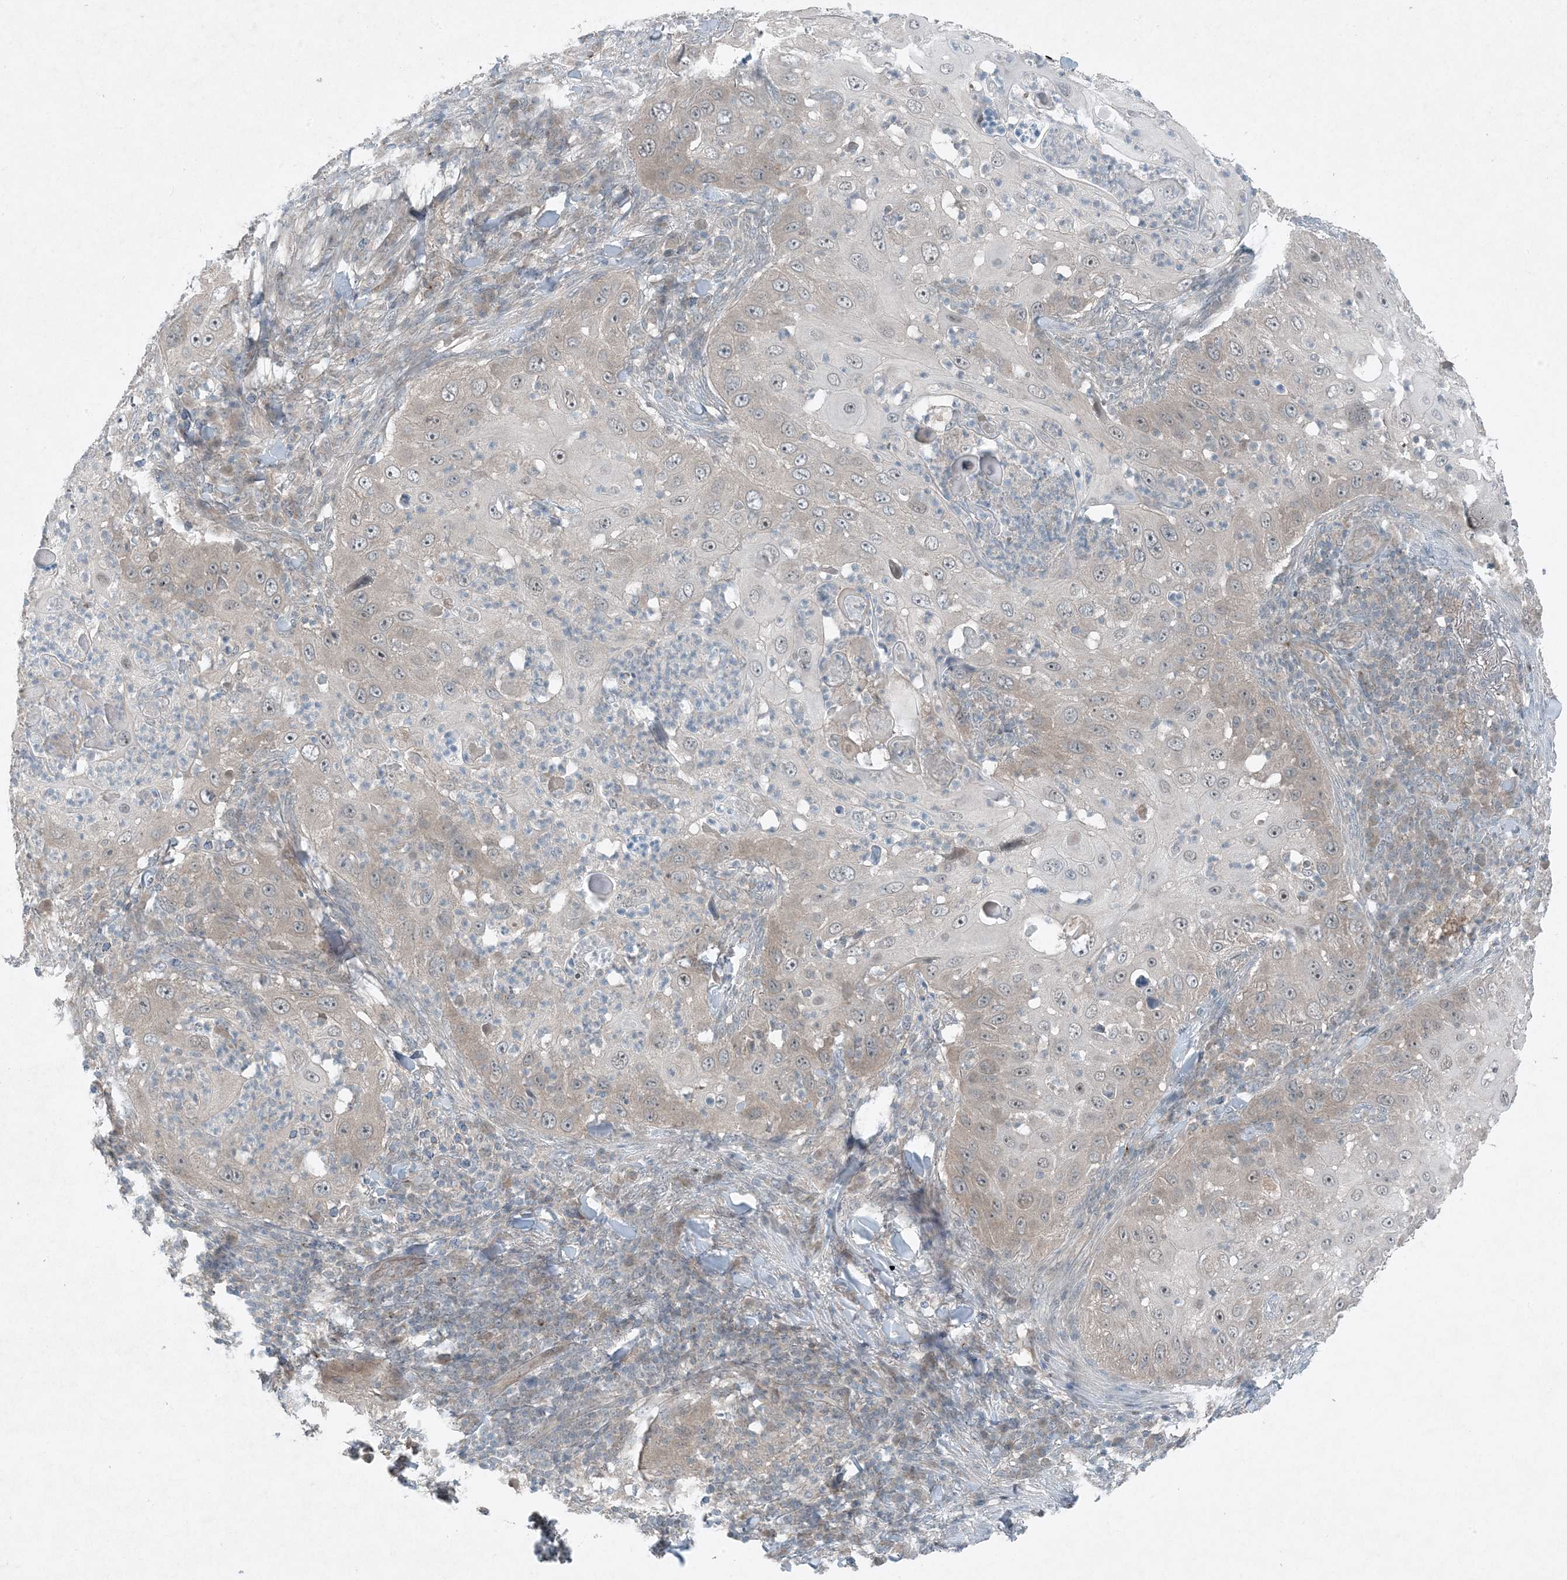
{"staining": {"intensity": "weak", "quantity": "<25%", "location": "cytoplasmic/membranous,nuclear"}, "tissue": "skin cancer", "cell_type": "Tumor cells", "image_type": "cancer", "snomed": [{"axis": "morphology", "description": "Squamous cell carcinoma, NOS"}, {"axis": "topography", "description": "Skin"}], "caption": "The image reveals no staining of tumor cells in squamous cell carcinoma (skin).", "gene": "MITD1", "patient": {"sex": "female", "age": 44}}